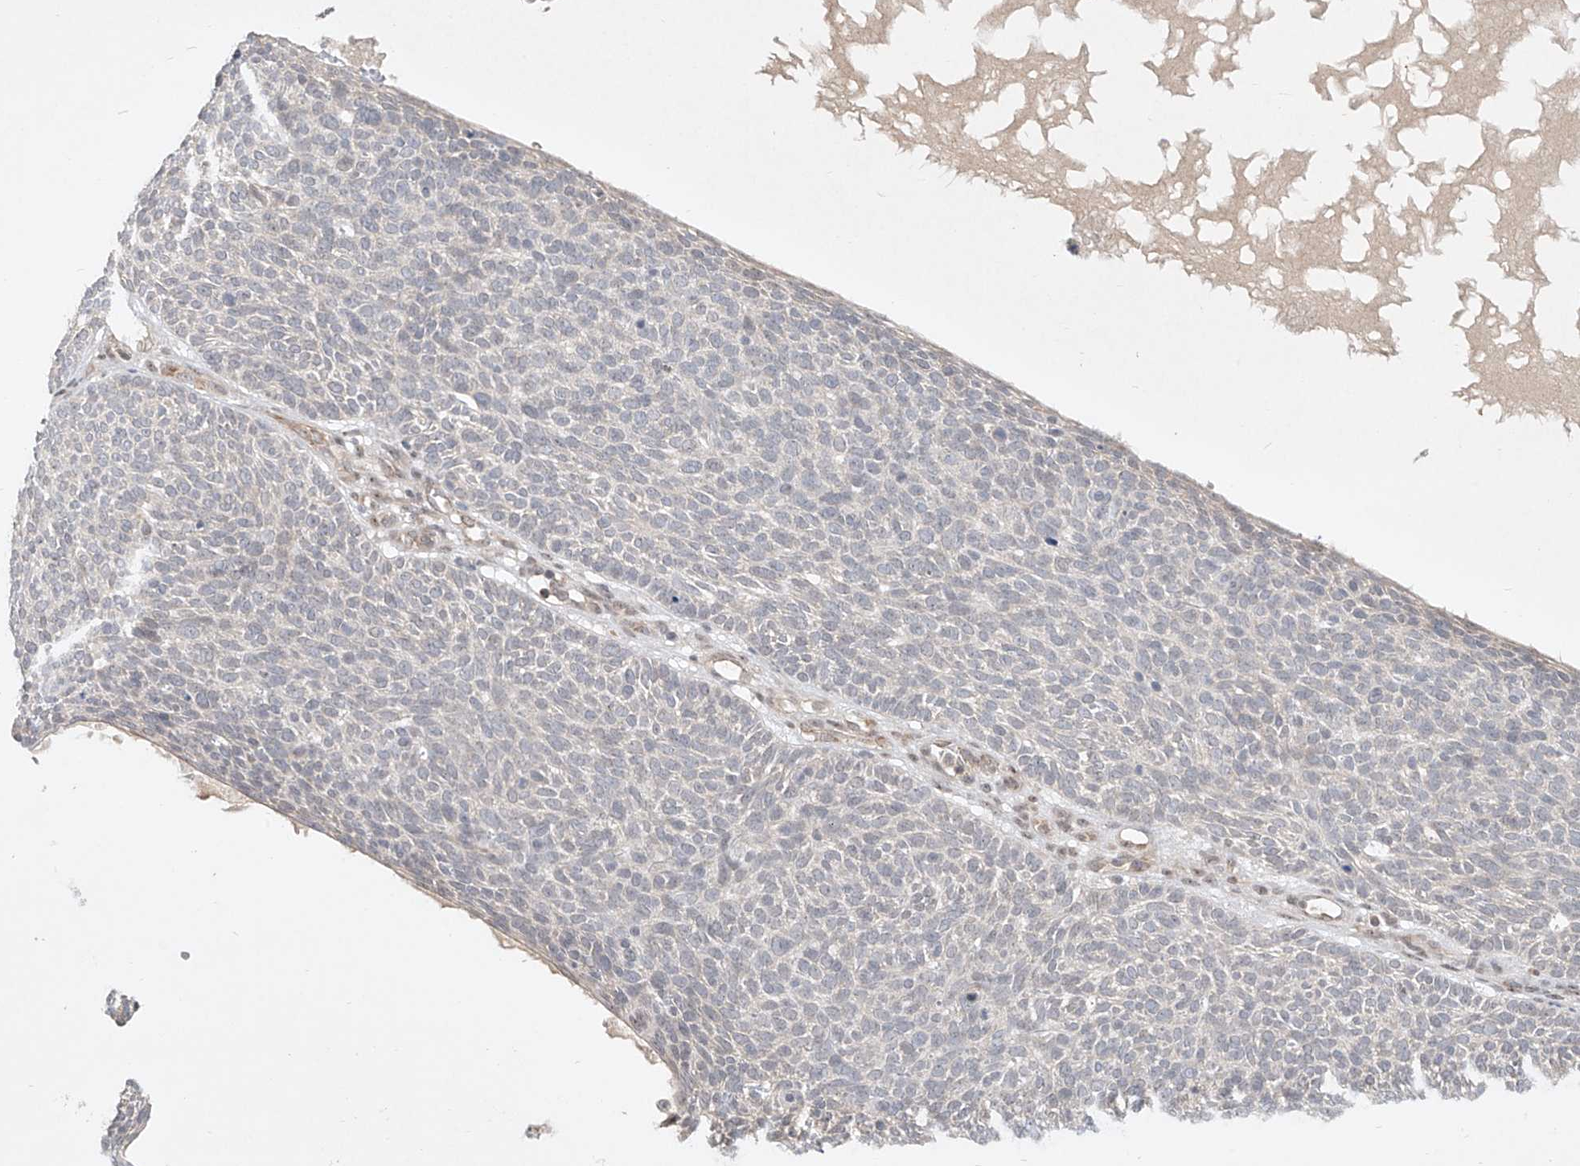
{"staining": {"intensity": "negative", "quantity": "none", "location": "none"}, "tissue": "skin cancer", "cell_type": "Tumor cells", "image_type": "cancer", "snomed": [{"axis": "morphology", "description": "Squamous cell carcinoma, NOS"}, {"axis": "topography", "description": "Skin"}], "caption": "The micrograph shows no significant expression in tumor cells of skin squamous cell carcinoma. The staining was performed using DAB (3,3'-diaminobenzidine) to visualize the protein expression in brown, while the nuclei were stained in blue with hematoxylin (Magnification: 20x).", "gene": "TASP1", "patient": {"sex": "female", "age": 90}}